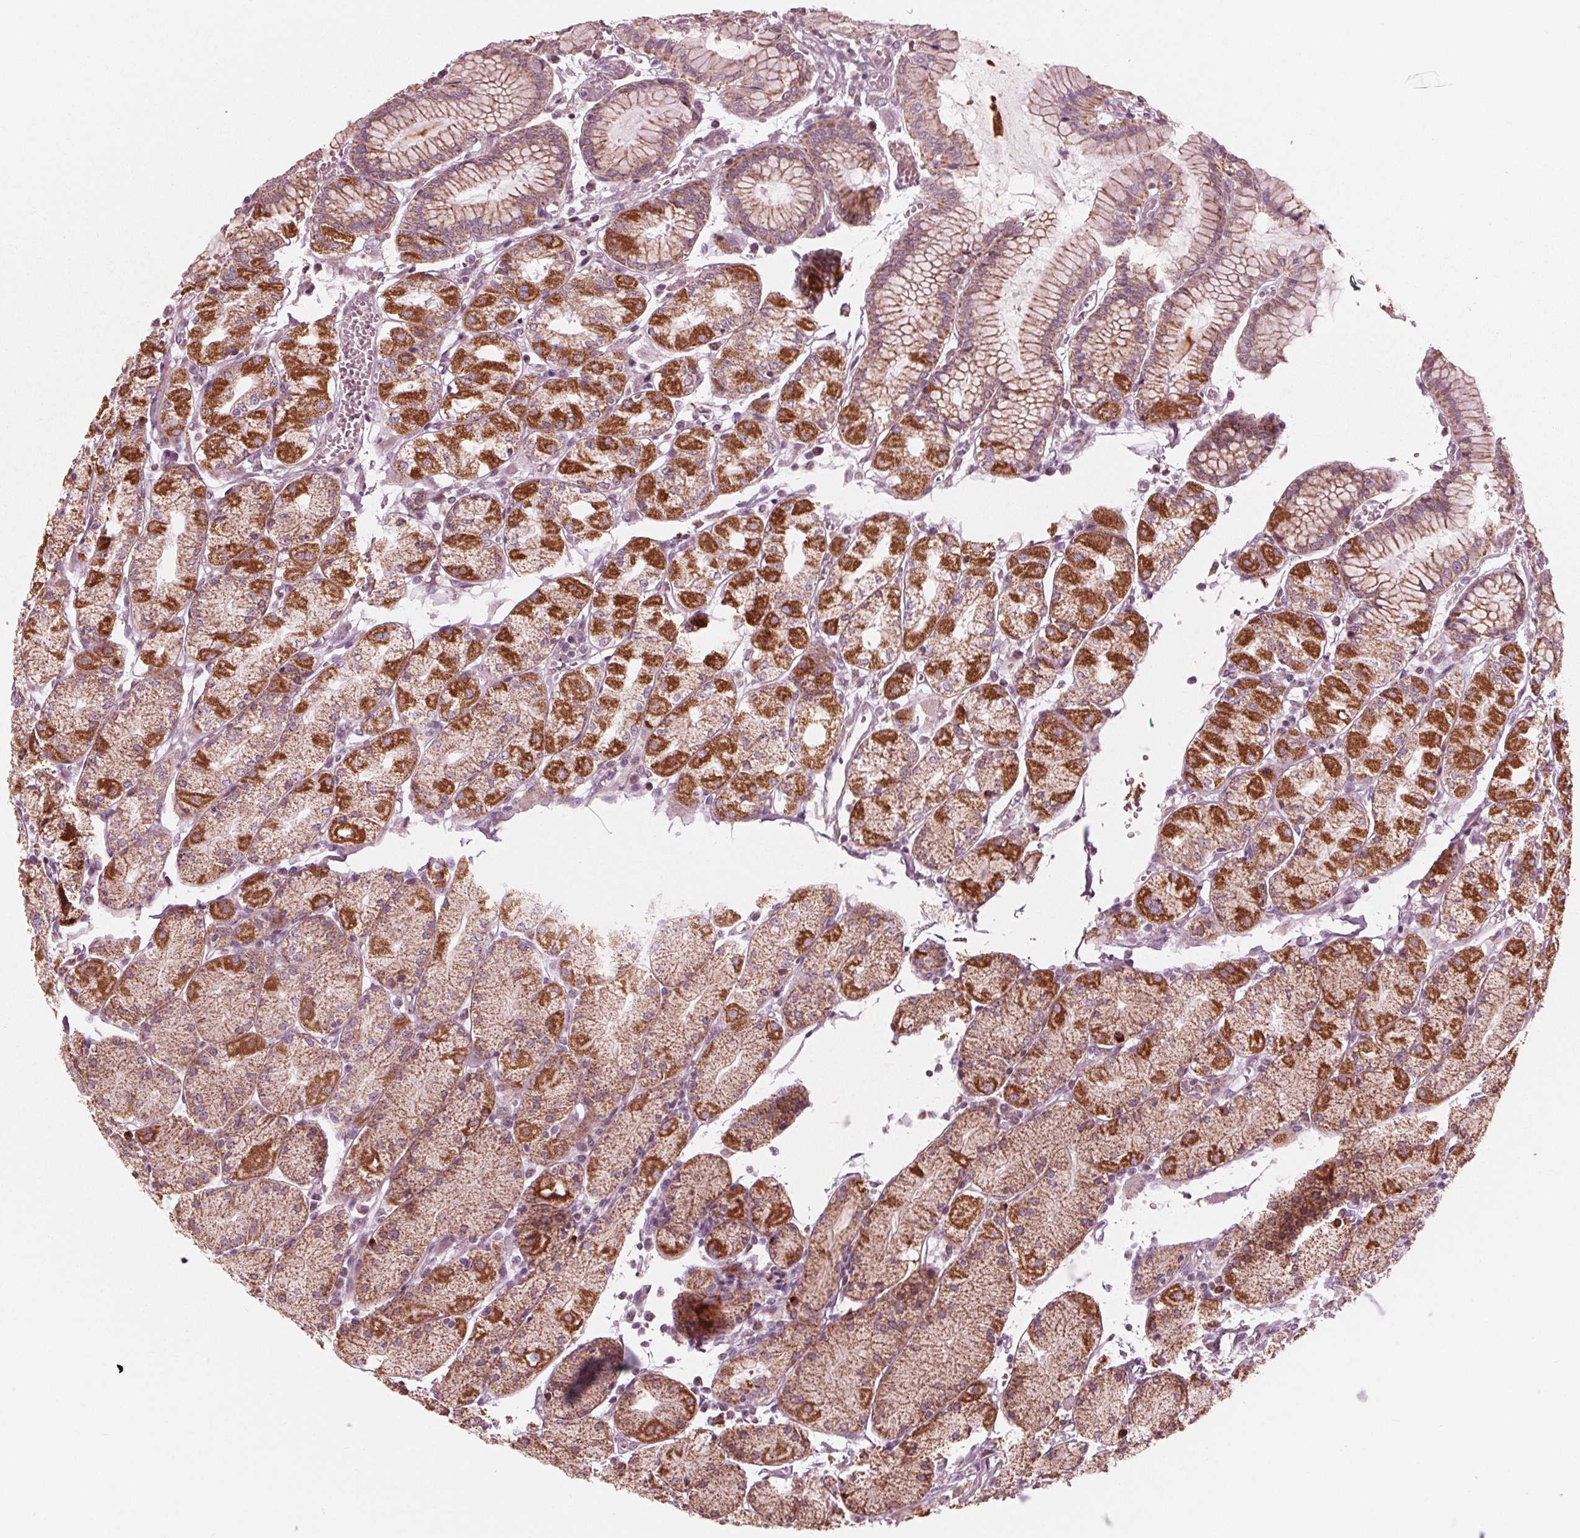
{"staining": {"intensity": "strong", "quantity": "25%-75%", "location": "cytoplasmic/membranous"}, "tissue": "stomach", "cell_type": "Glandular cells", "image_type": "normal", "snomed": [{"axis": "morphology", "description": "Normal tissue, NOS"}, {"axis": "topography", "description": "Stomach, upper"}], "caption": "Brown immunohistochemical staining in normal human stomach exhibits strong cytoplasmic/membranous expression in approximately 25%-75% of glandular cells.", "gene": "CLN6", "patient": {"sex": "male", "age": 69}}